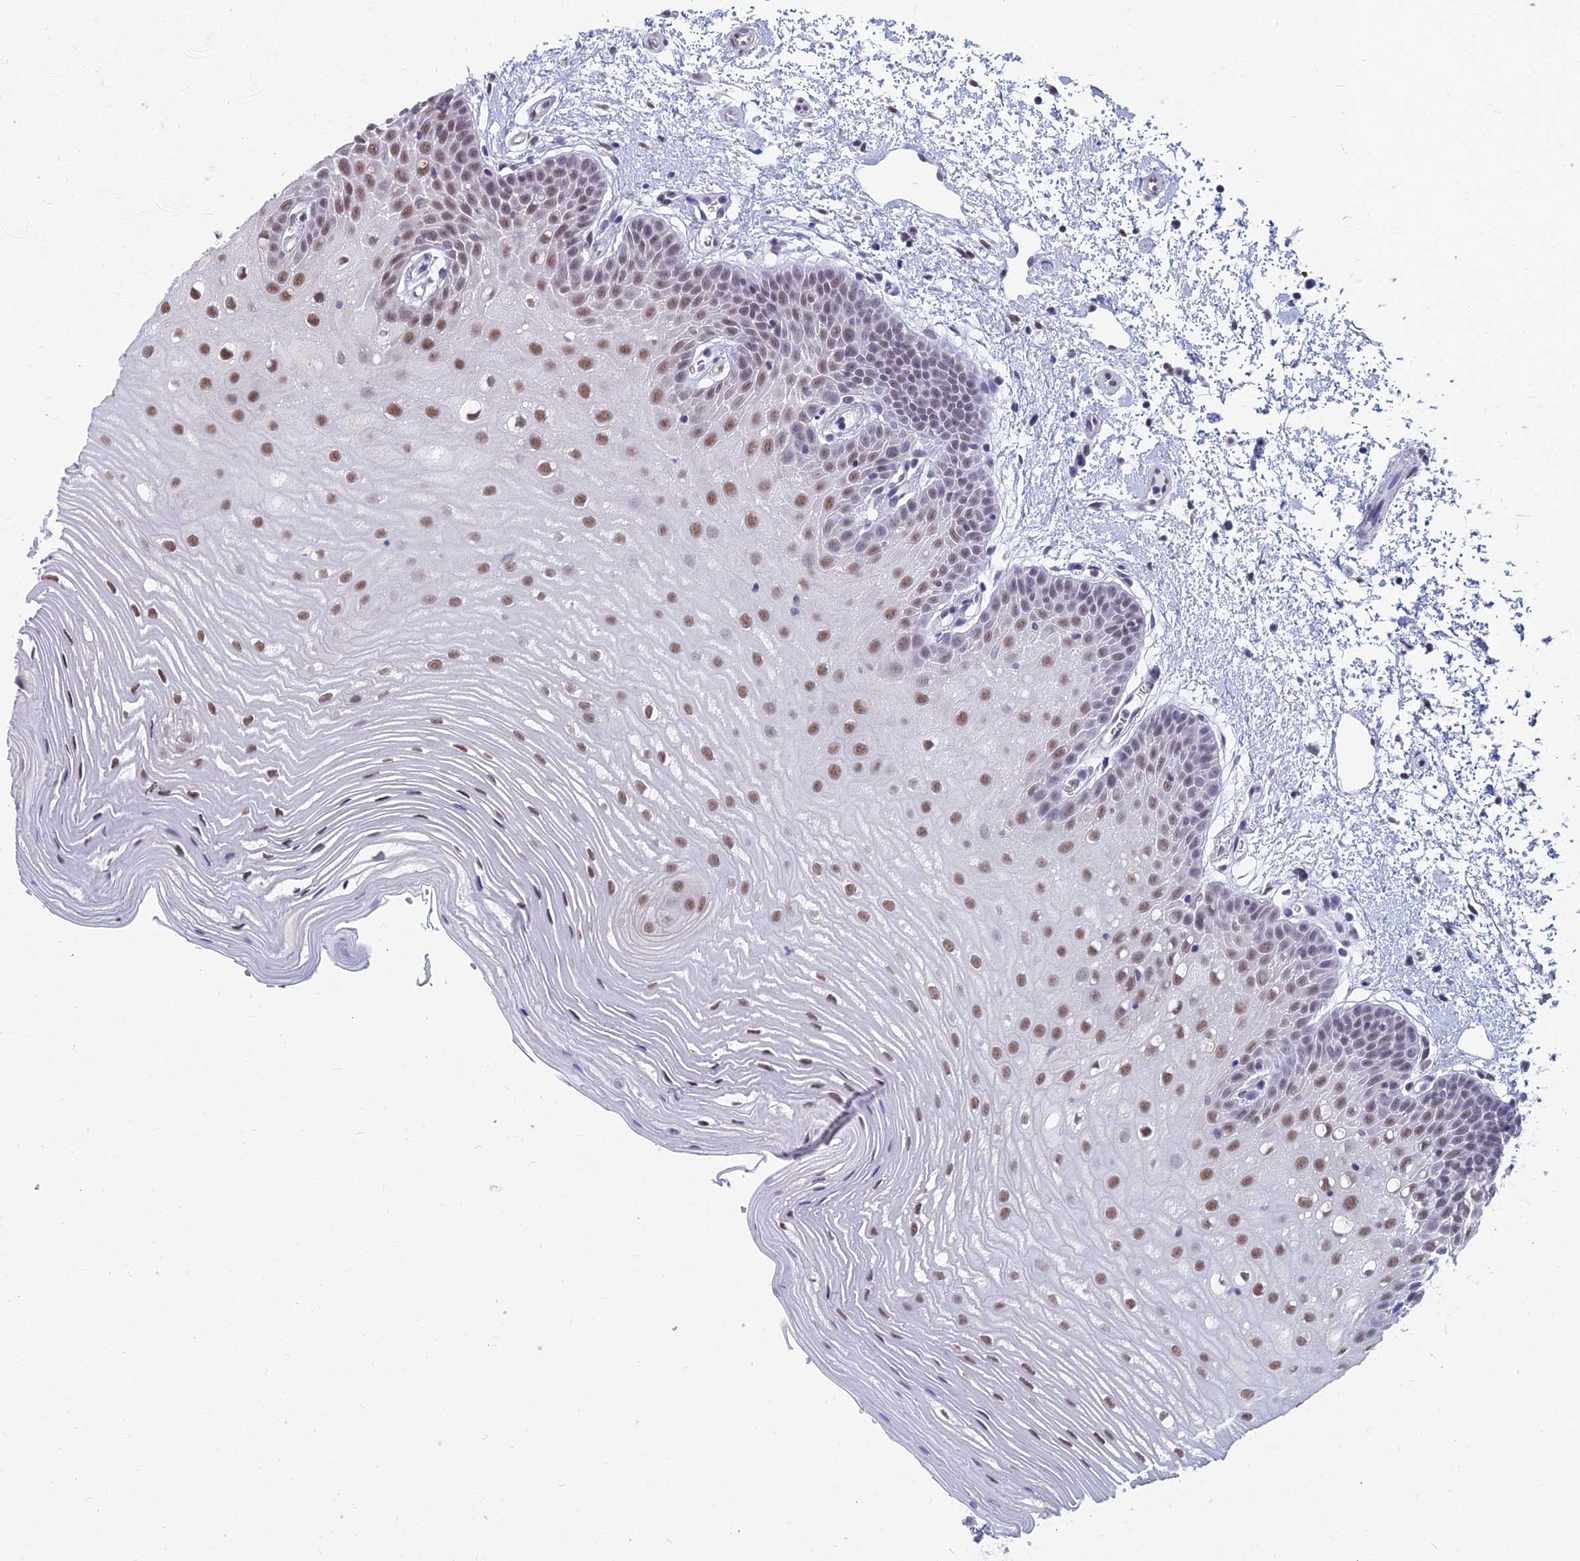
{"staining": {"intensity": "moderate", "quantity": "25%-75%", "location": "nuclear"}, "tissue": "oral mucosa", "cell_type": "Squamous epithelial cells", "image_type": "normal", "snomed": [{"axis": "morphology", "description": "Normal tissue, NOS"}, {"axis": "topography", "description": "Oral tissue"}, {"axis": "topography", "description": "Tounge, NOS"}], "caption": "A photomicrograph showing moderate nuclear positivity in approximately 25%-75% of squamous epithelial cells in unremarkable oral mucosa, as visualized by brown immunohistochemical staining.", "gene": "SRSF7", "patient": {"sex": "female", "age": 73}}